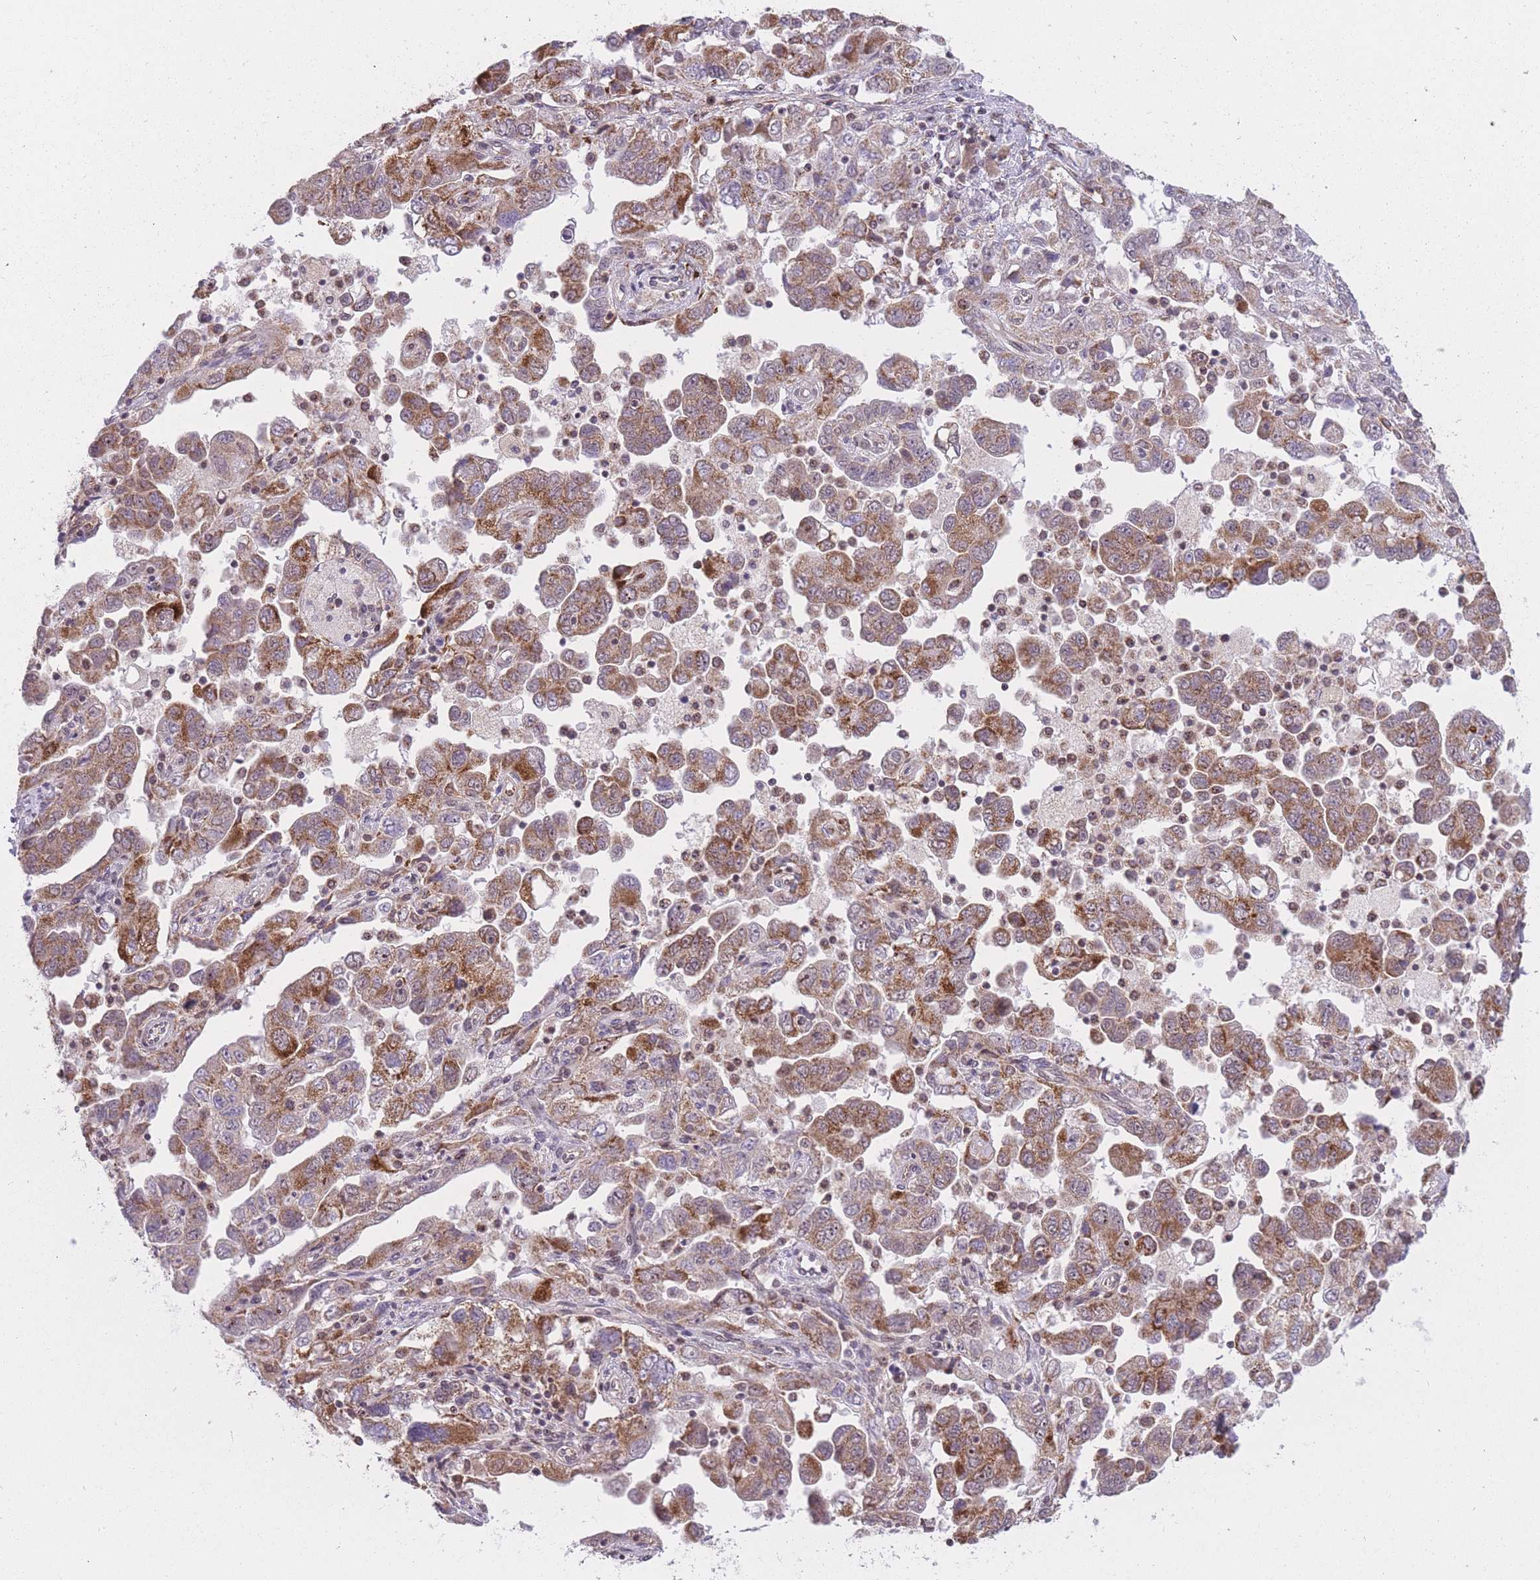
{"staining": {"intensity": "strong", "quantity": ">75%", "location": "cytoplasmic/membranous"}, "tissue": "ovarian cancer", "cell_type": "Tumor cells", "image_type": "cancer", "snomed": [{"axis": "morphology", "description": "Carcinoma, NOS"}, {"axis": "morphology", "description": "Cystadenocarcinoma, serous, NOS"}, {"axis": "topography", "description": "Ovary"}], "caption": "Immunohistochemistry histopathology image of neoplastic tissue: human ovarian serous cystadenocarcinoma stained using immunohistochemistry (IHC) shows high levels of strong protein expression localized specifically in the cytoplasmic/membranous of tumor cells, appearing as a cytoplasmic/membranous brown color.", "gene": "DPYSL4", "patient": {"sex": "female", "age": 69}}